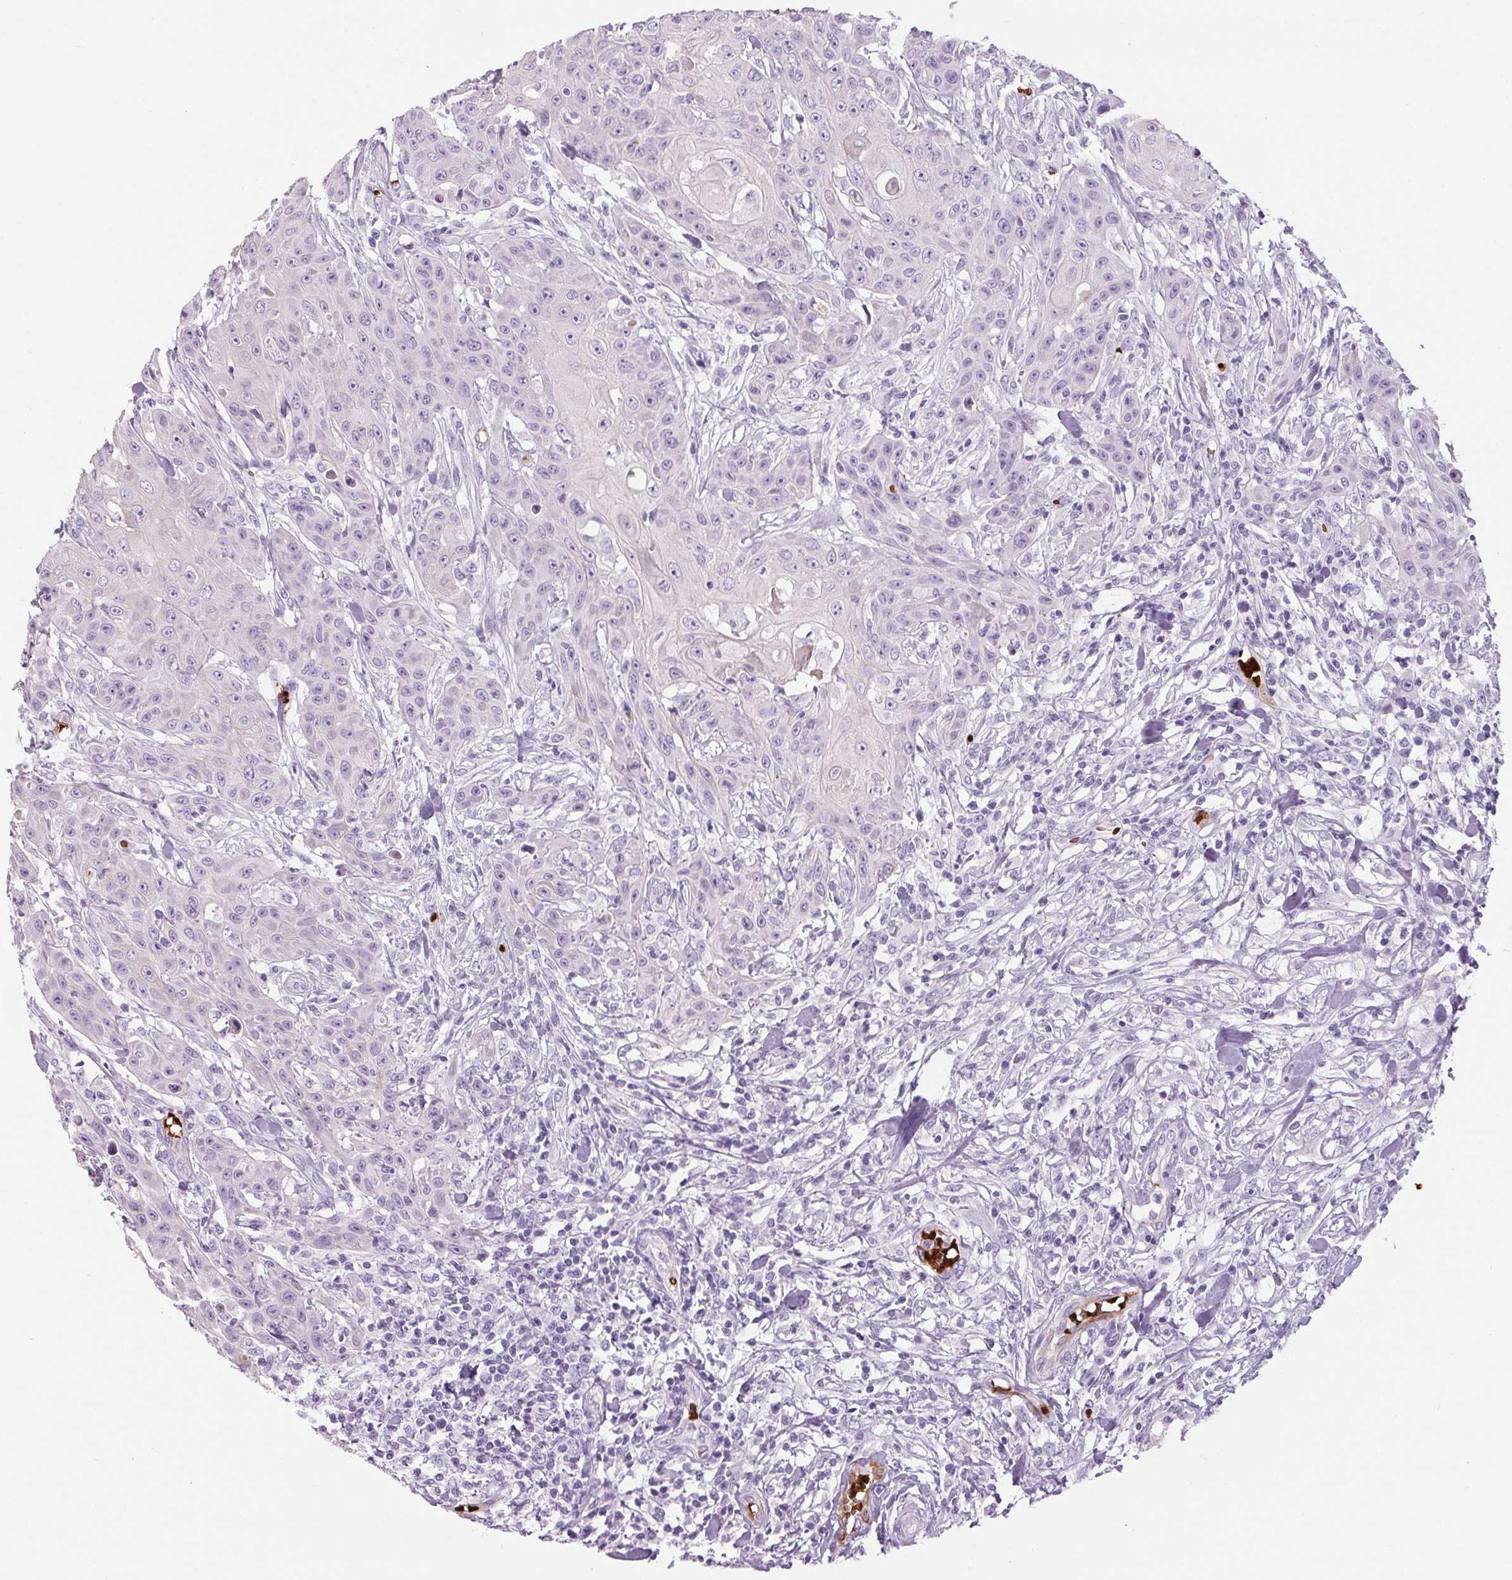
{"staining": {"intensity": "negative", "quantity": "none", "location": "none"}, "tissue": "head and neck cancer", "cell_type": "Tumor cells", "image_type": "cancer", "snomed": [{"axis": "morphology", "description": "Squamous cell carcinoma, NOS"}, {"axis": "topography", "description": "Oral tissue"}, {"axis": "topography", "description": "Head-Neck"}], "caption": "This is a image of immunohistochemistry (IHC) staining of head and neck cancer (squamous cell carcinoma), which shows no positivity in tumor cells.", "gene": "HBQ1", "patient": {"sex": "female", "age": 55}}